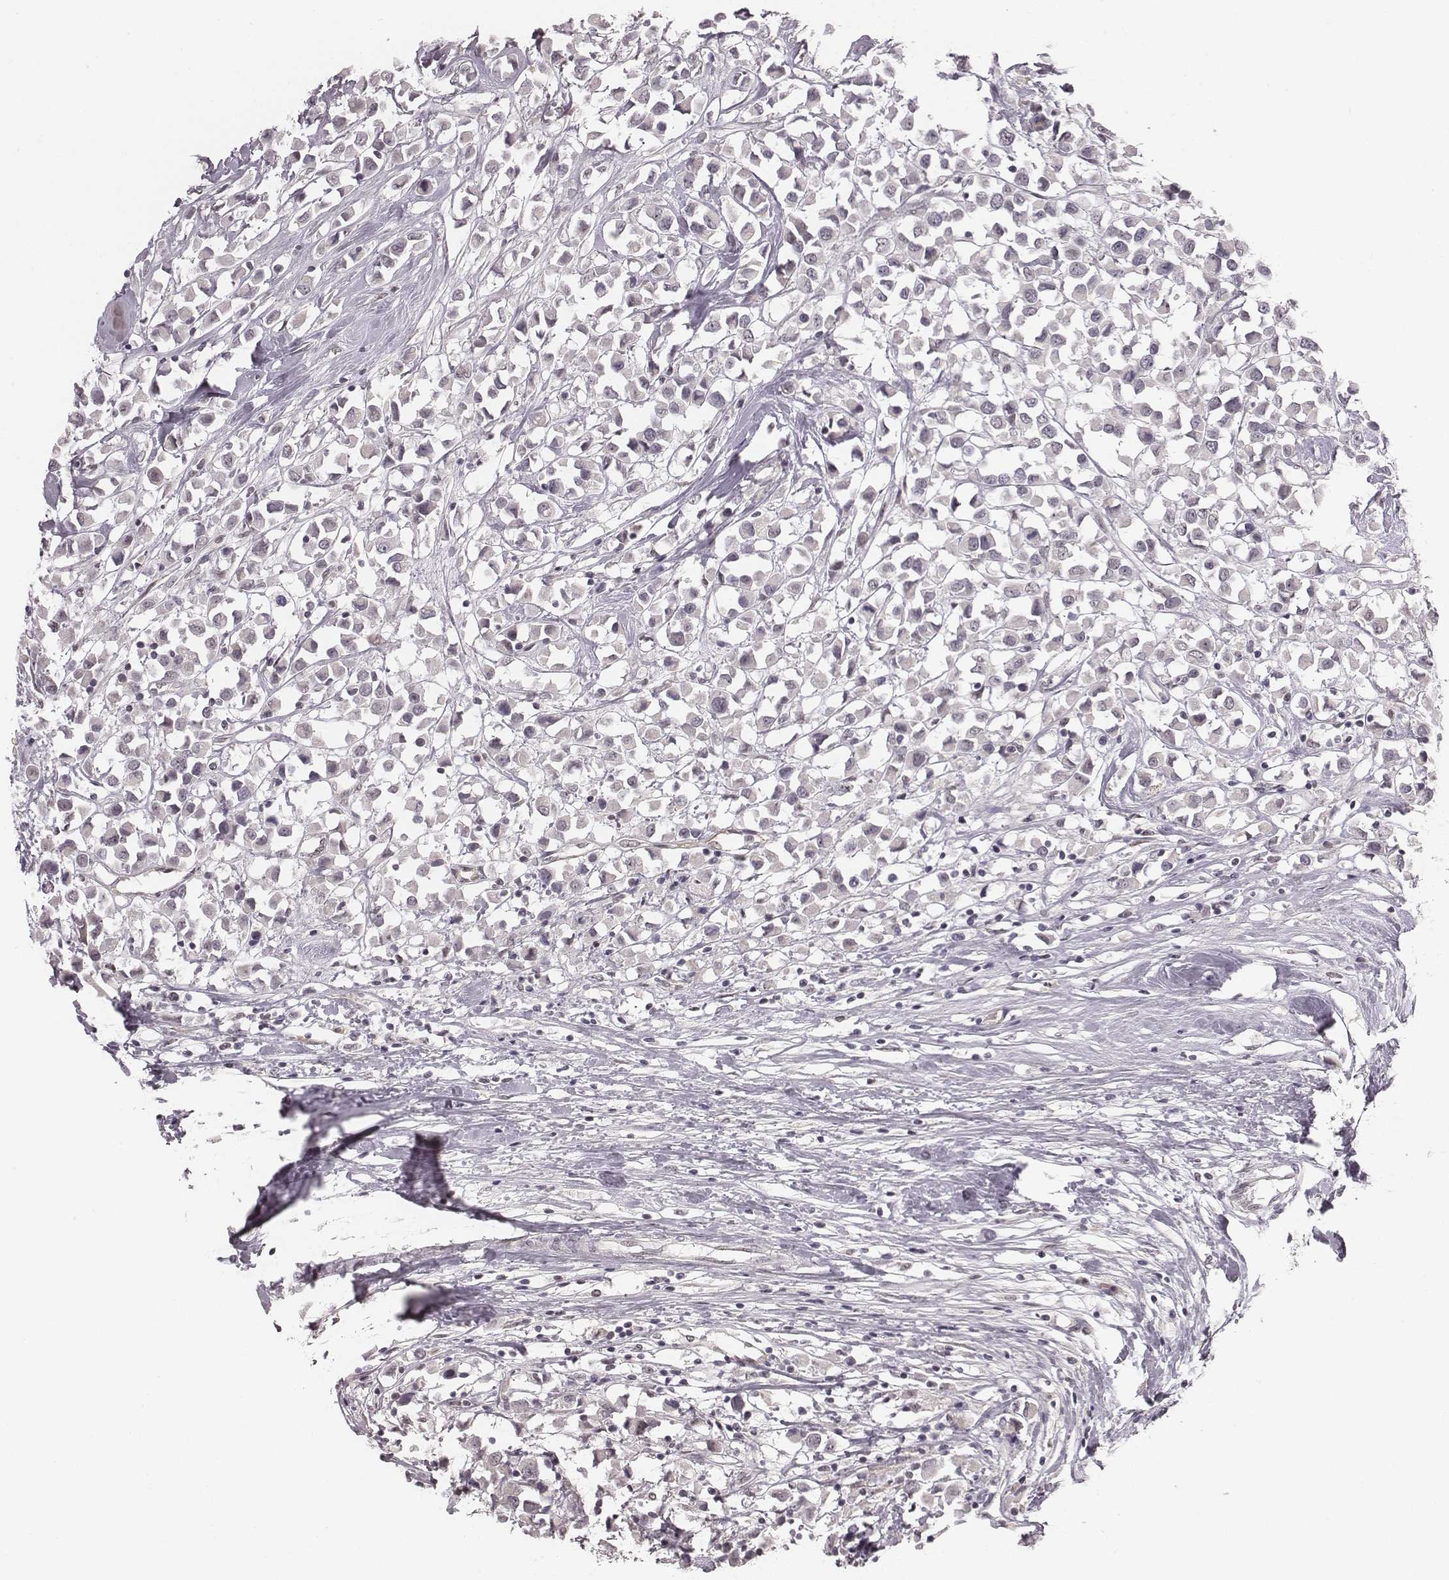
{"staining": {"intensity": "negative", "quantity": "none", "location": "none"}, "tissue": "breast cancer", "cell_type": "Tumor cells", "image_type": "cancer", "snomed": [{"axis": "morphology", "description": "Duct carcinoma"}, {"axis": "topography", "description": "Breast"}], "caption": "This micrograph is of breast infiltrating ductal carcinoma stained with immunohistochemistry (IHC) to label a protein in brown with the nuclei are counter-stained blue. There is no positivity in tumor cells.", "gene": "RPGRIP1", "patient": {"sex": "female", "age": 61}}